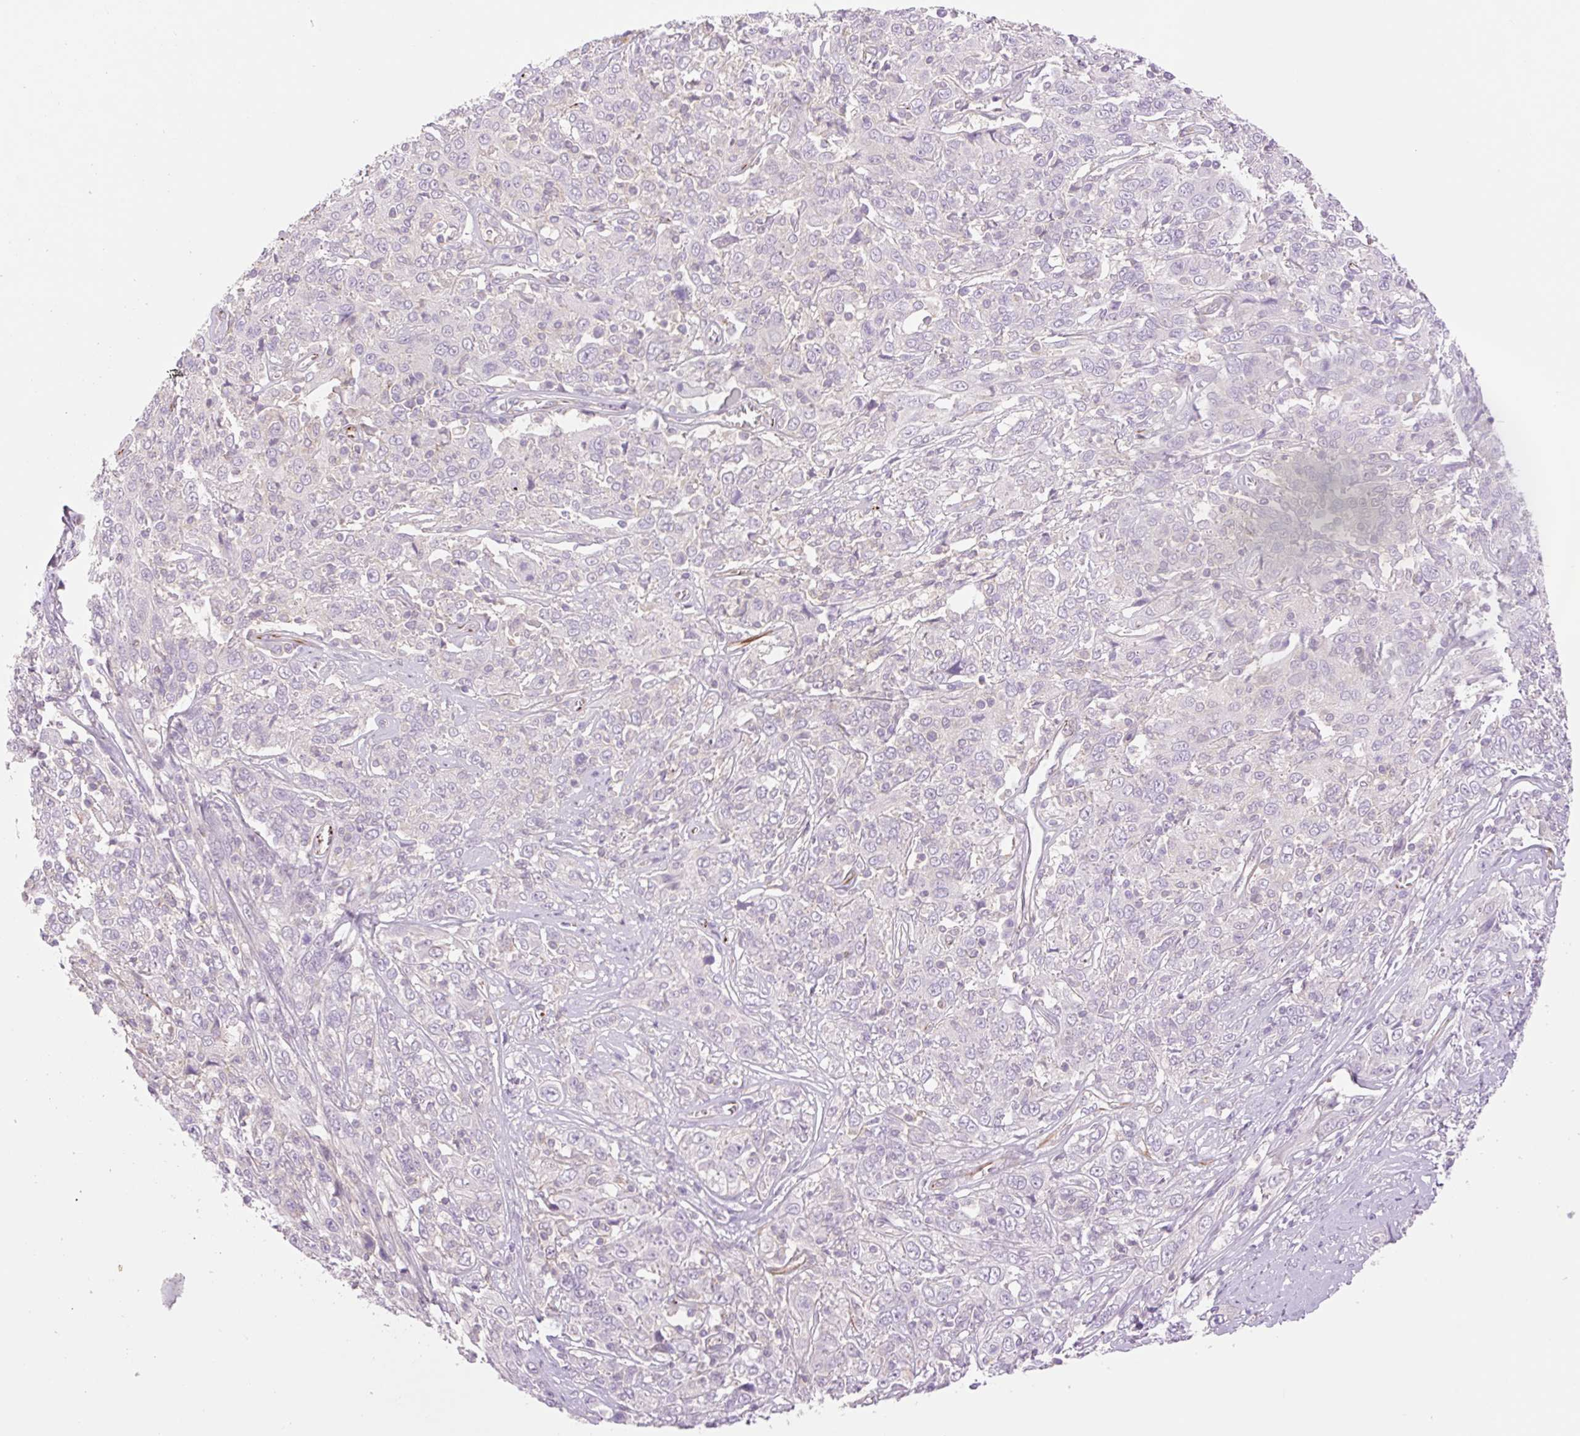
{"staining": {"intensity": "negative", "quantity": "none", "location": "none"}, "tissue": "cervical cancer", "cell_type": "Tumor cells", "image_type": "cancer", "snomed": [{"axis": "morphology", "description": "Squamous cell carcinoma, NOS"}, {"axis": "topography", "description": "Cervix"}], "caption": "Tumor cells are negative for brown protein staining in cervical squamous cell carcinoma. (DAB (3,3'-diaminobenzidine) immunohistochemistry (IHC) visualized using brightfield microscopy, high magnification).", "gene": "ZFYVE21", "patient": {"sex": "female", "age": 46}}